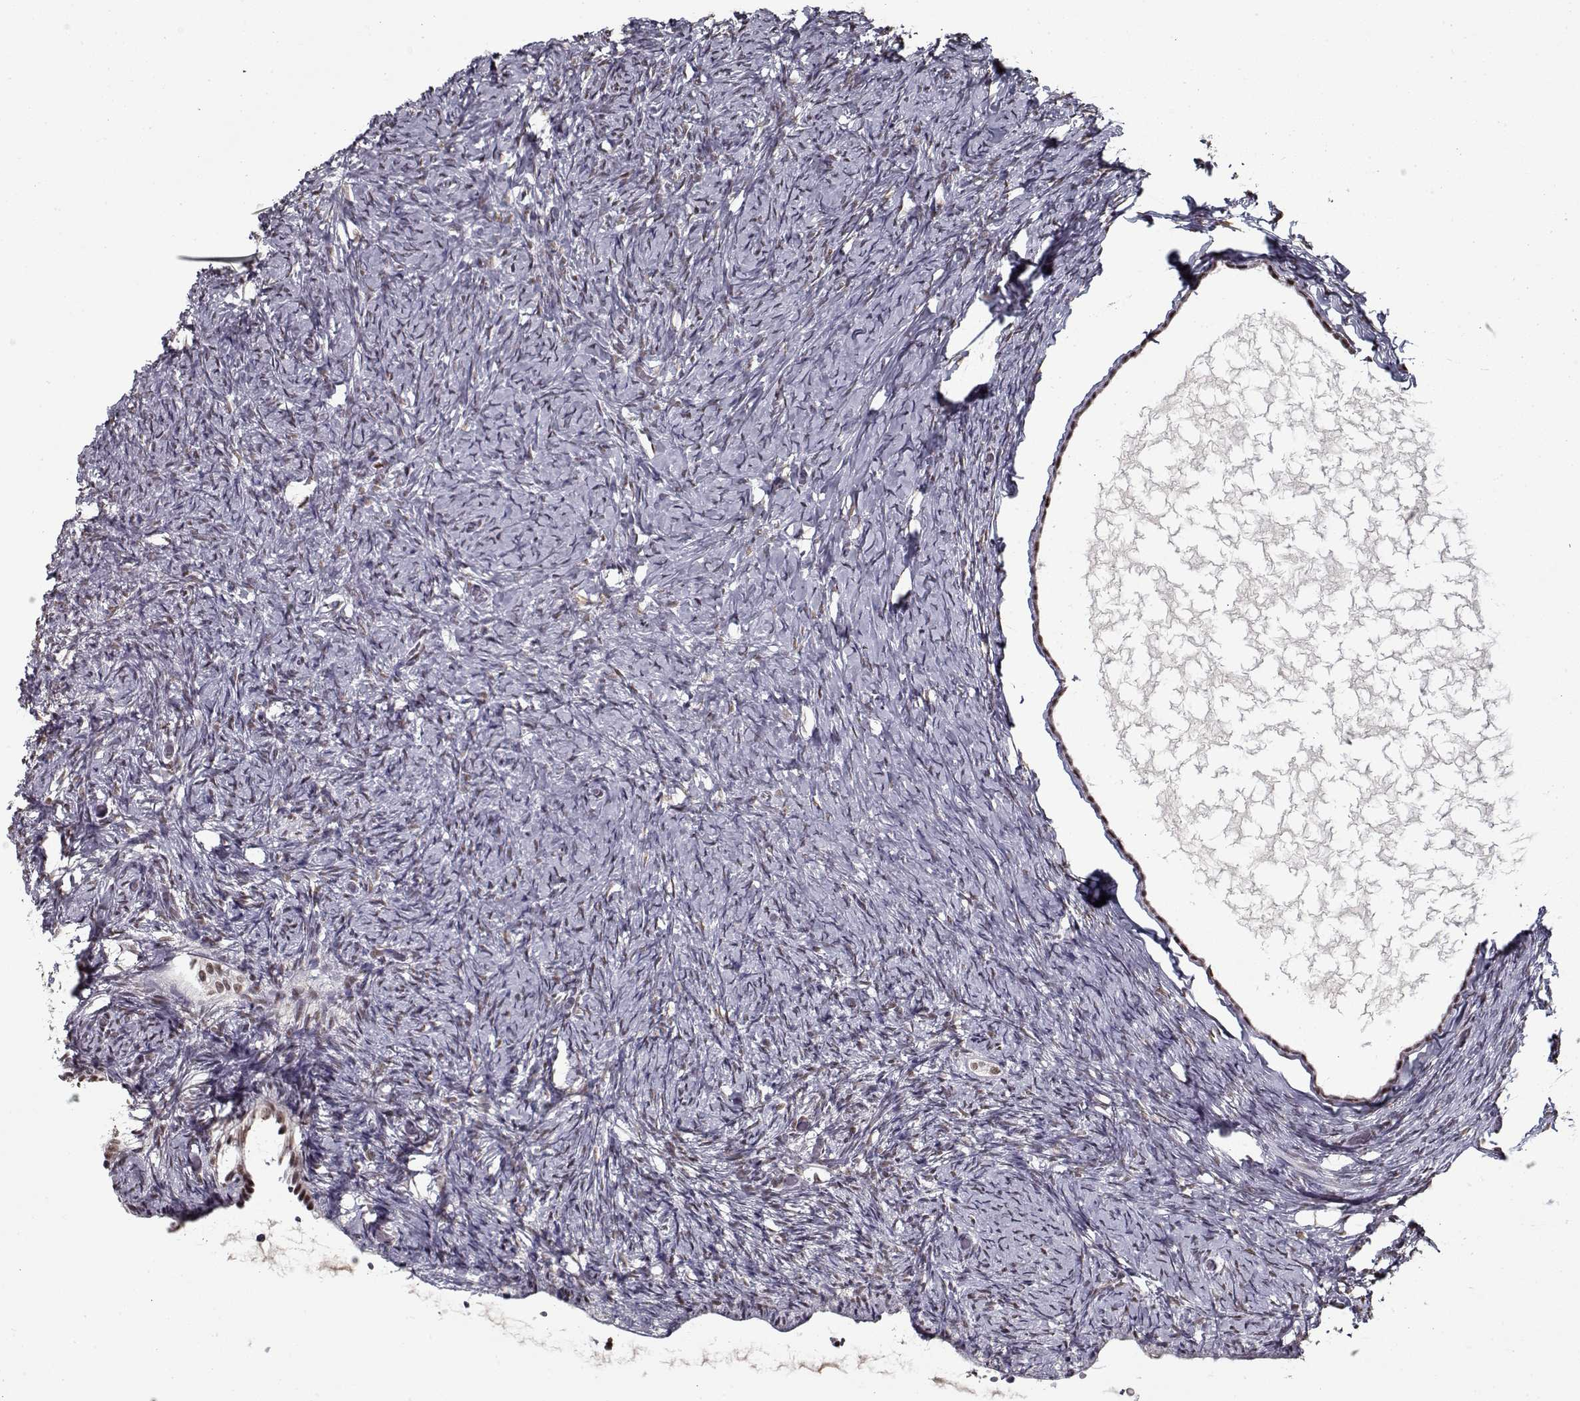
{"staining": {"intensity": "weak", "quantity": "<25%", "location": "nuclear"}, "tissue": "ovary", "cell_type": "Ovarian stroma cells", "image_type": "normal", "snomed": [{"axis": "morphology", "description": "Normal tissue, NOS"}, {"axis": "topography", "description": "Ovary"}], "caption": "An IHC micrograph of normal ovary is shown. There is no staining in ovarian stroma cells of ovary. The staining is performed using DAB brown chromogen with nuclei counter-stained in using hematoxylin.", "gene": "PRMT1", "patient": {"sex": "female", "age": 39}}